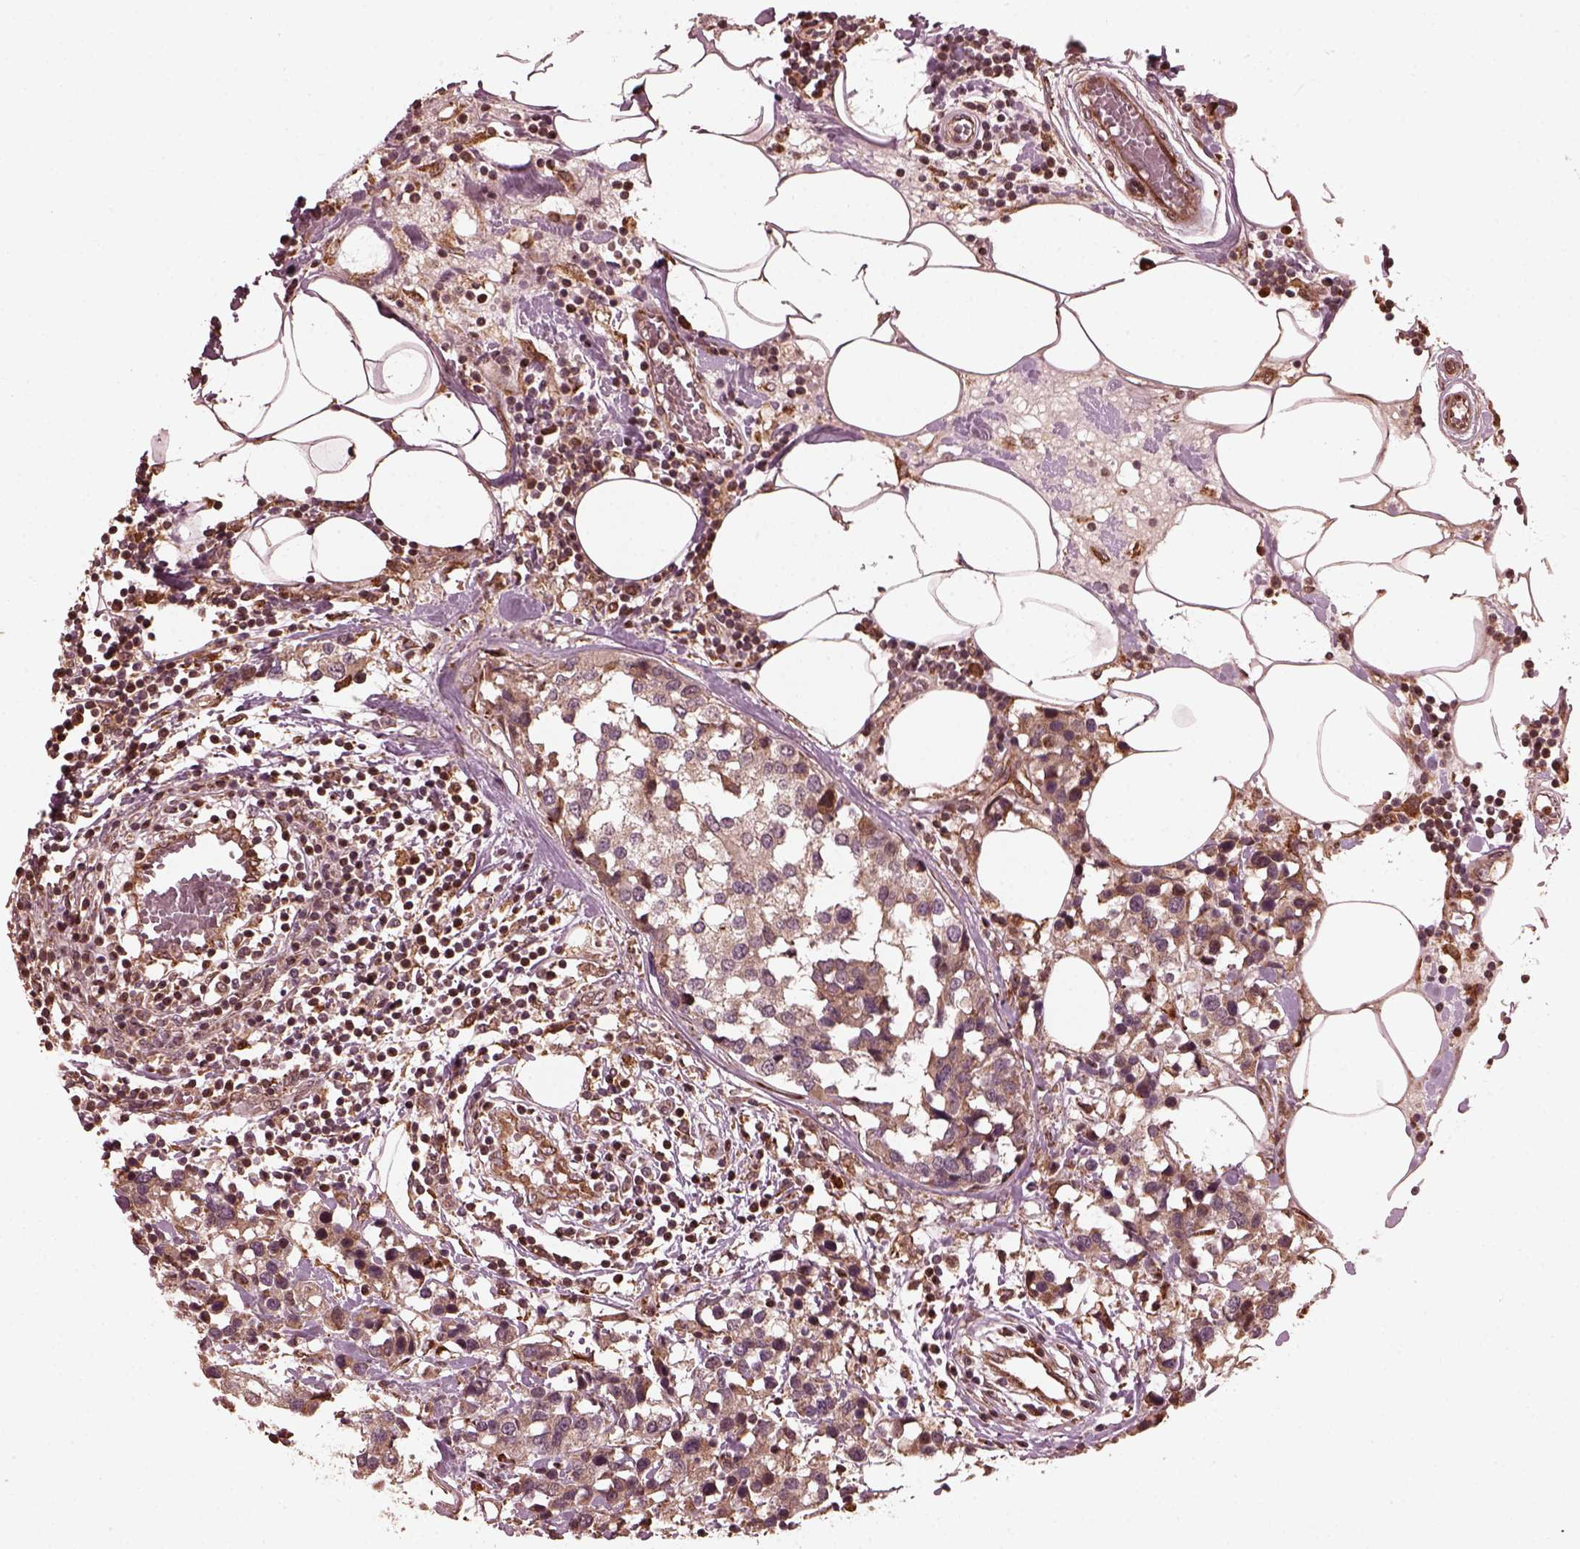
{"staining": {"intensity": "weak", "quantity": "<25%", "location": "cytoplasmic/membranous"}, "tissue": "breast cancer", "cell_type": "Tumor cells", "image_type": "cancer", "snomed": [{"axis": "morphology", "description": "Lobular carcinoma"}, {"axis": "topography", "description": "Breast"}], "caption": "Immunohistochemical staining of human breast cancer exhibits no significant positivity in tumor cells.", "gene": "ZNF292", "patient": {"sex": "female", "age": 59}}